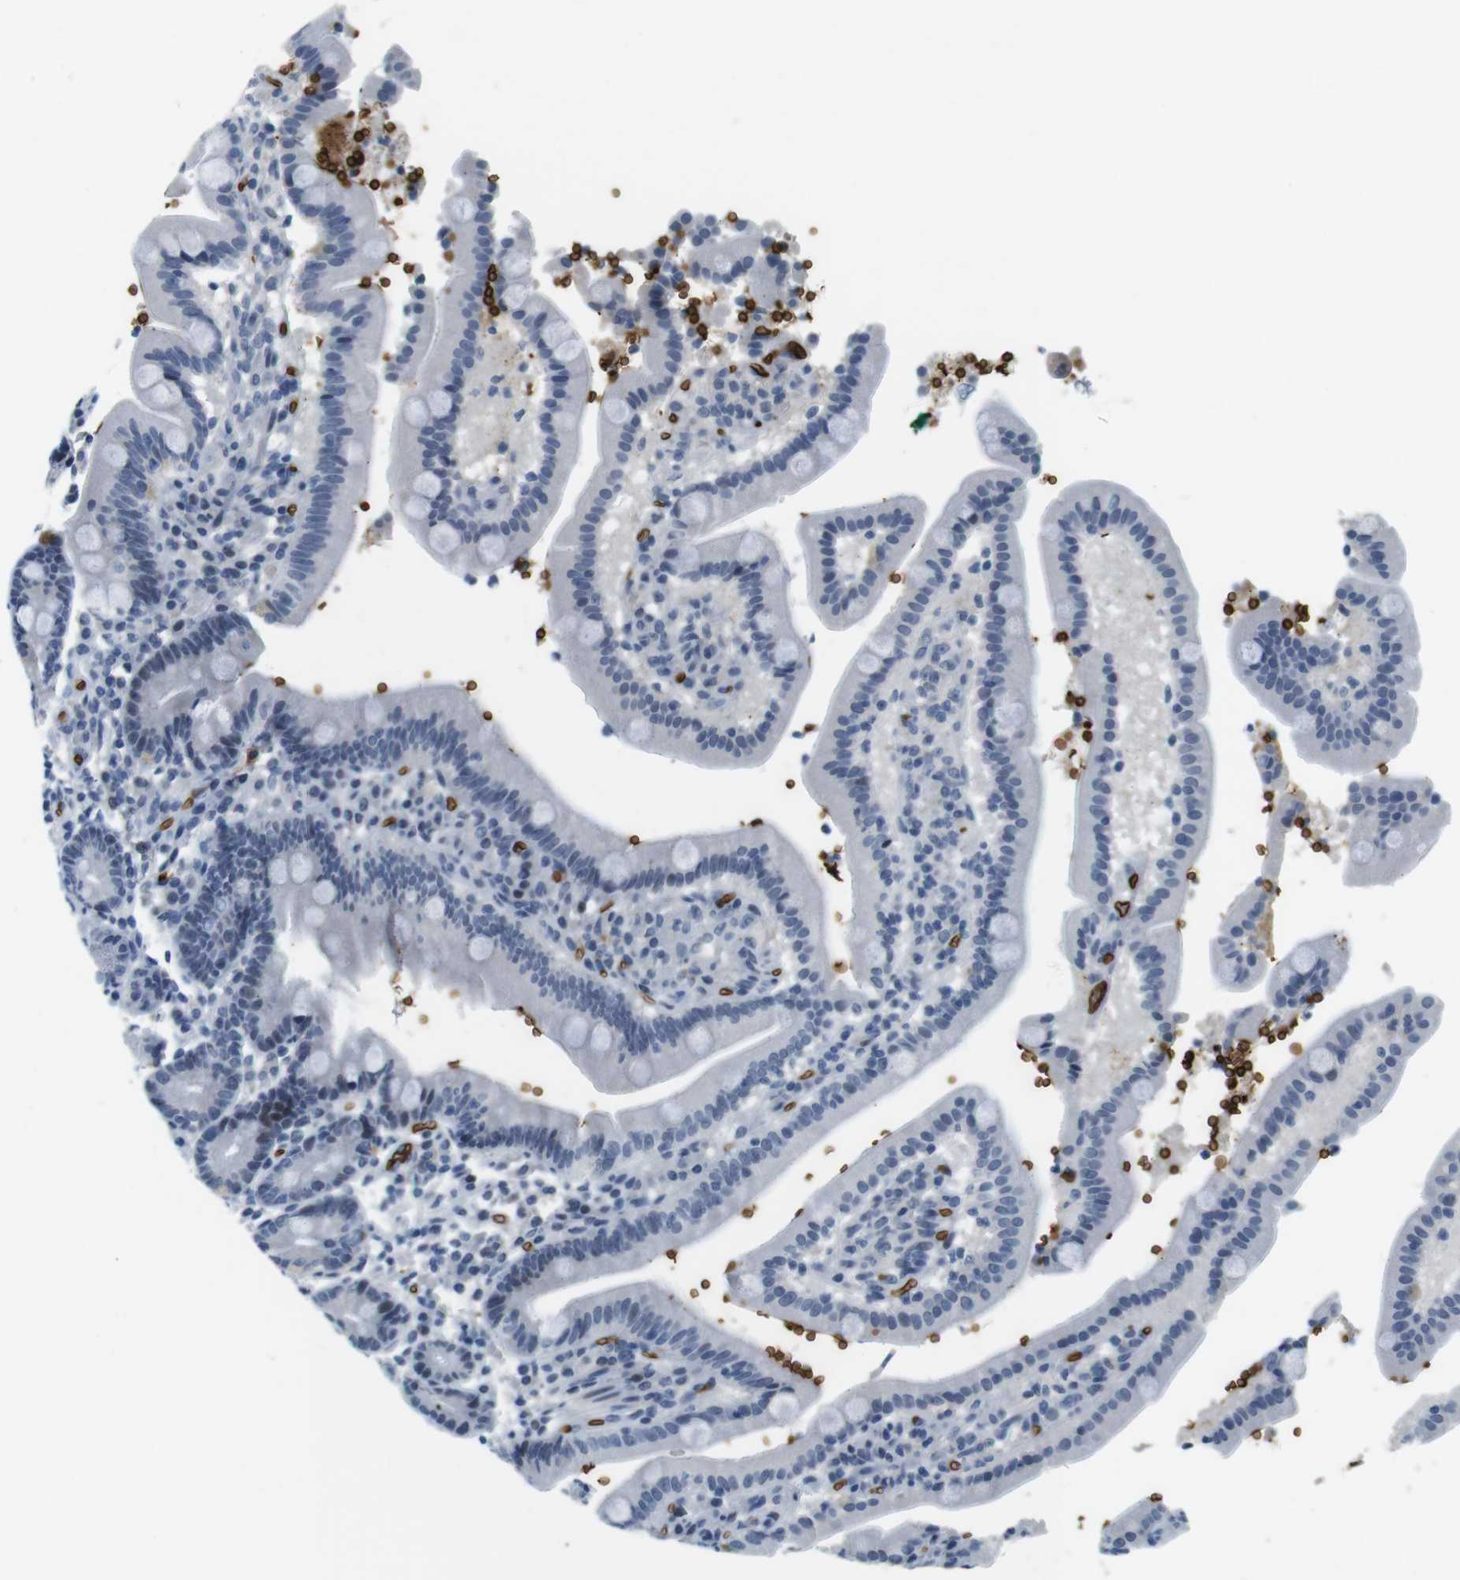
{"staining": {"intensity": "negative", "quantity": "none", "location": "none"}, "tissue": "duodenum", "cell_type": "Glandular cells", "image_type": "normal", "snomed": [{"axis": "morphology", "description": "Normal tissue, NOS"}, {"axis": "topography", "description": "Small intestine, NOS"}], "caption": "Immunohistochemistry of normal human duodenum shows no positivity in glandular cells.", "gene": "SLC4A1", "patient": {"sex": "female", "age": 71}}